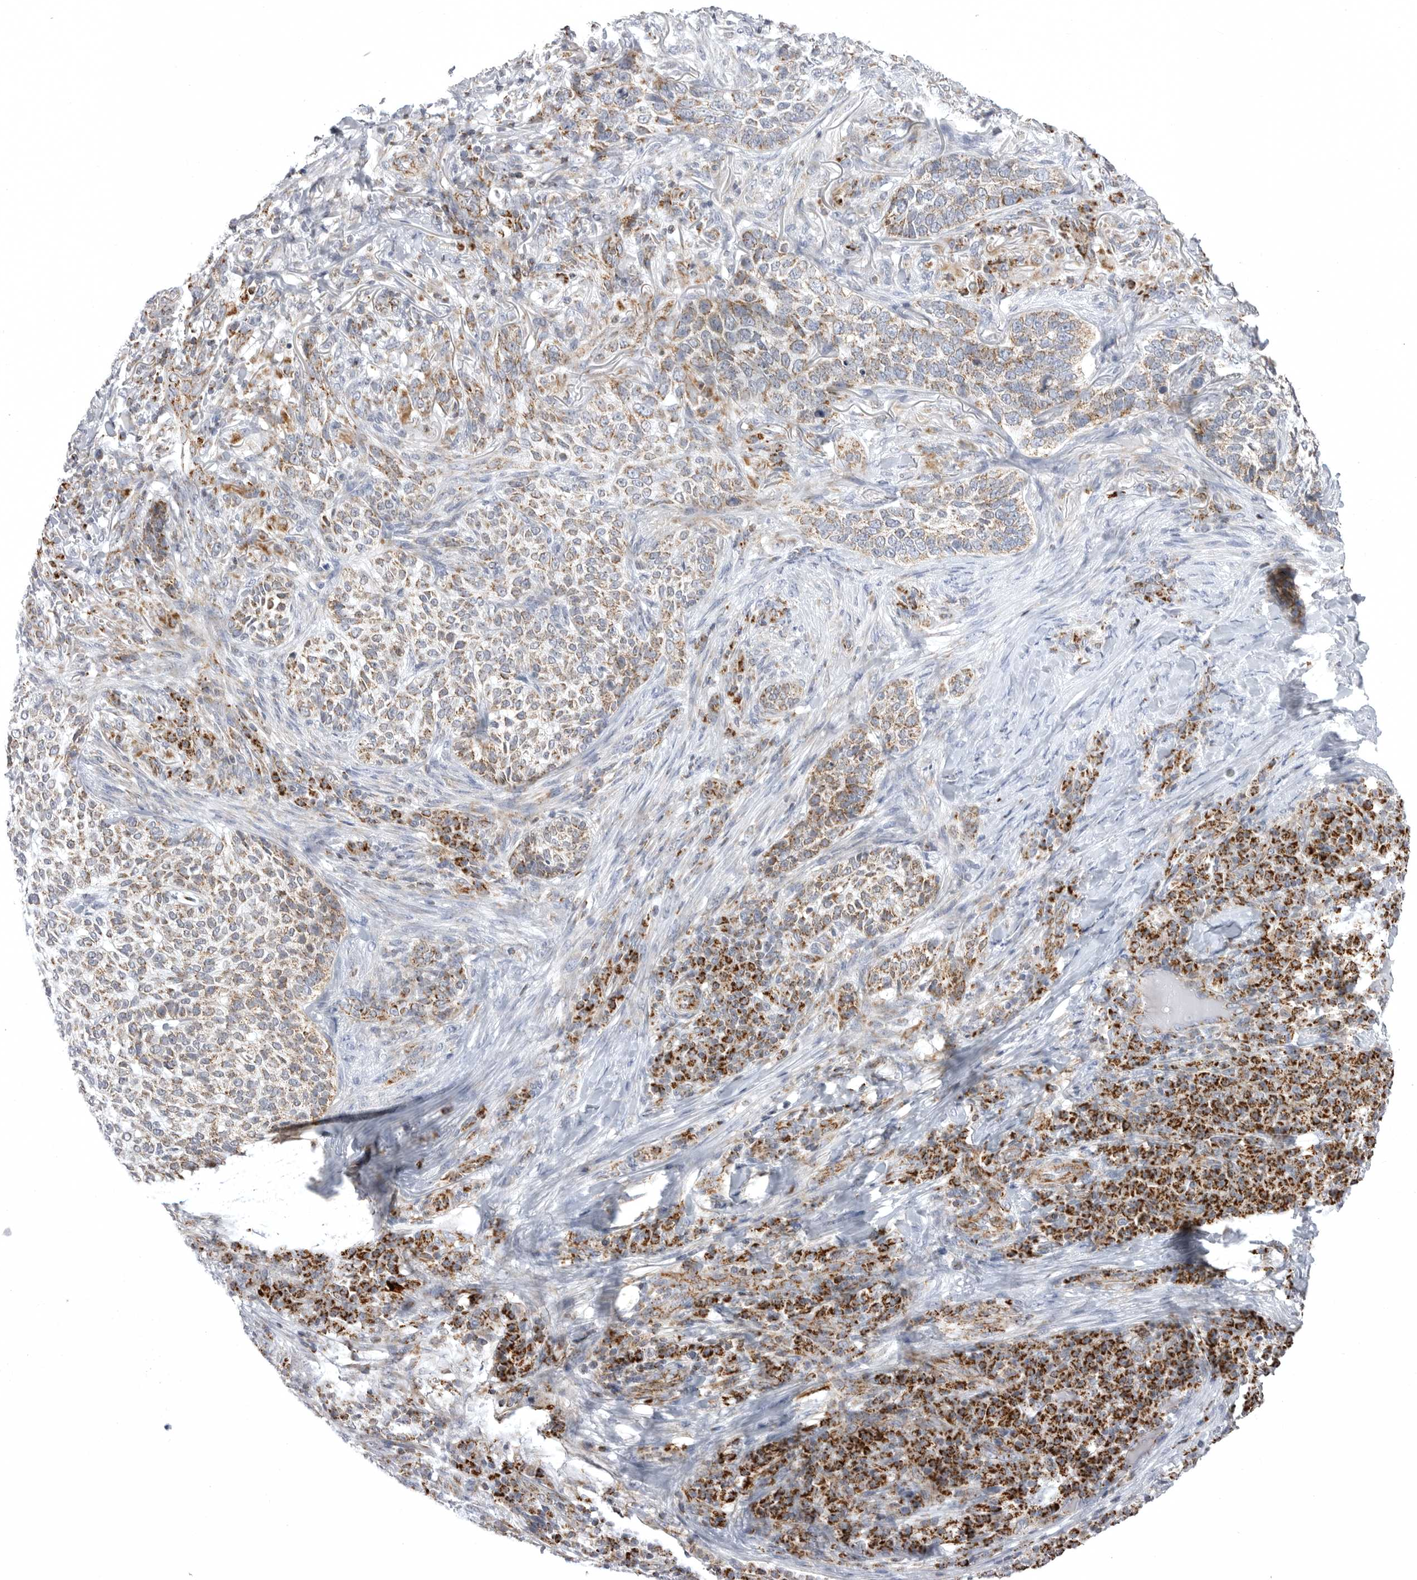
{"staining": {"intensity": "moderate", "quantity": ">75%", "location": "cytoplasmic/membranous"}, "tissue": "skin cancer", "cell_type": "Tumor cells", "image_type": "cancer", "snomed": [{"axis": "morphology", "description": "Basal cell carcinoma"}, {"axis": "topography", "description": "Skin"}], "caption": "IHC histopathology image of skin basal cell carcinoma stained for a protein (brown), which shows medium levels of moderate cytoplasmic/membranous positivity in approximately >75% of tumor cells.", "gene": "TUFM", "patient": {"sex": "female", "age": 64}}